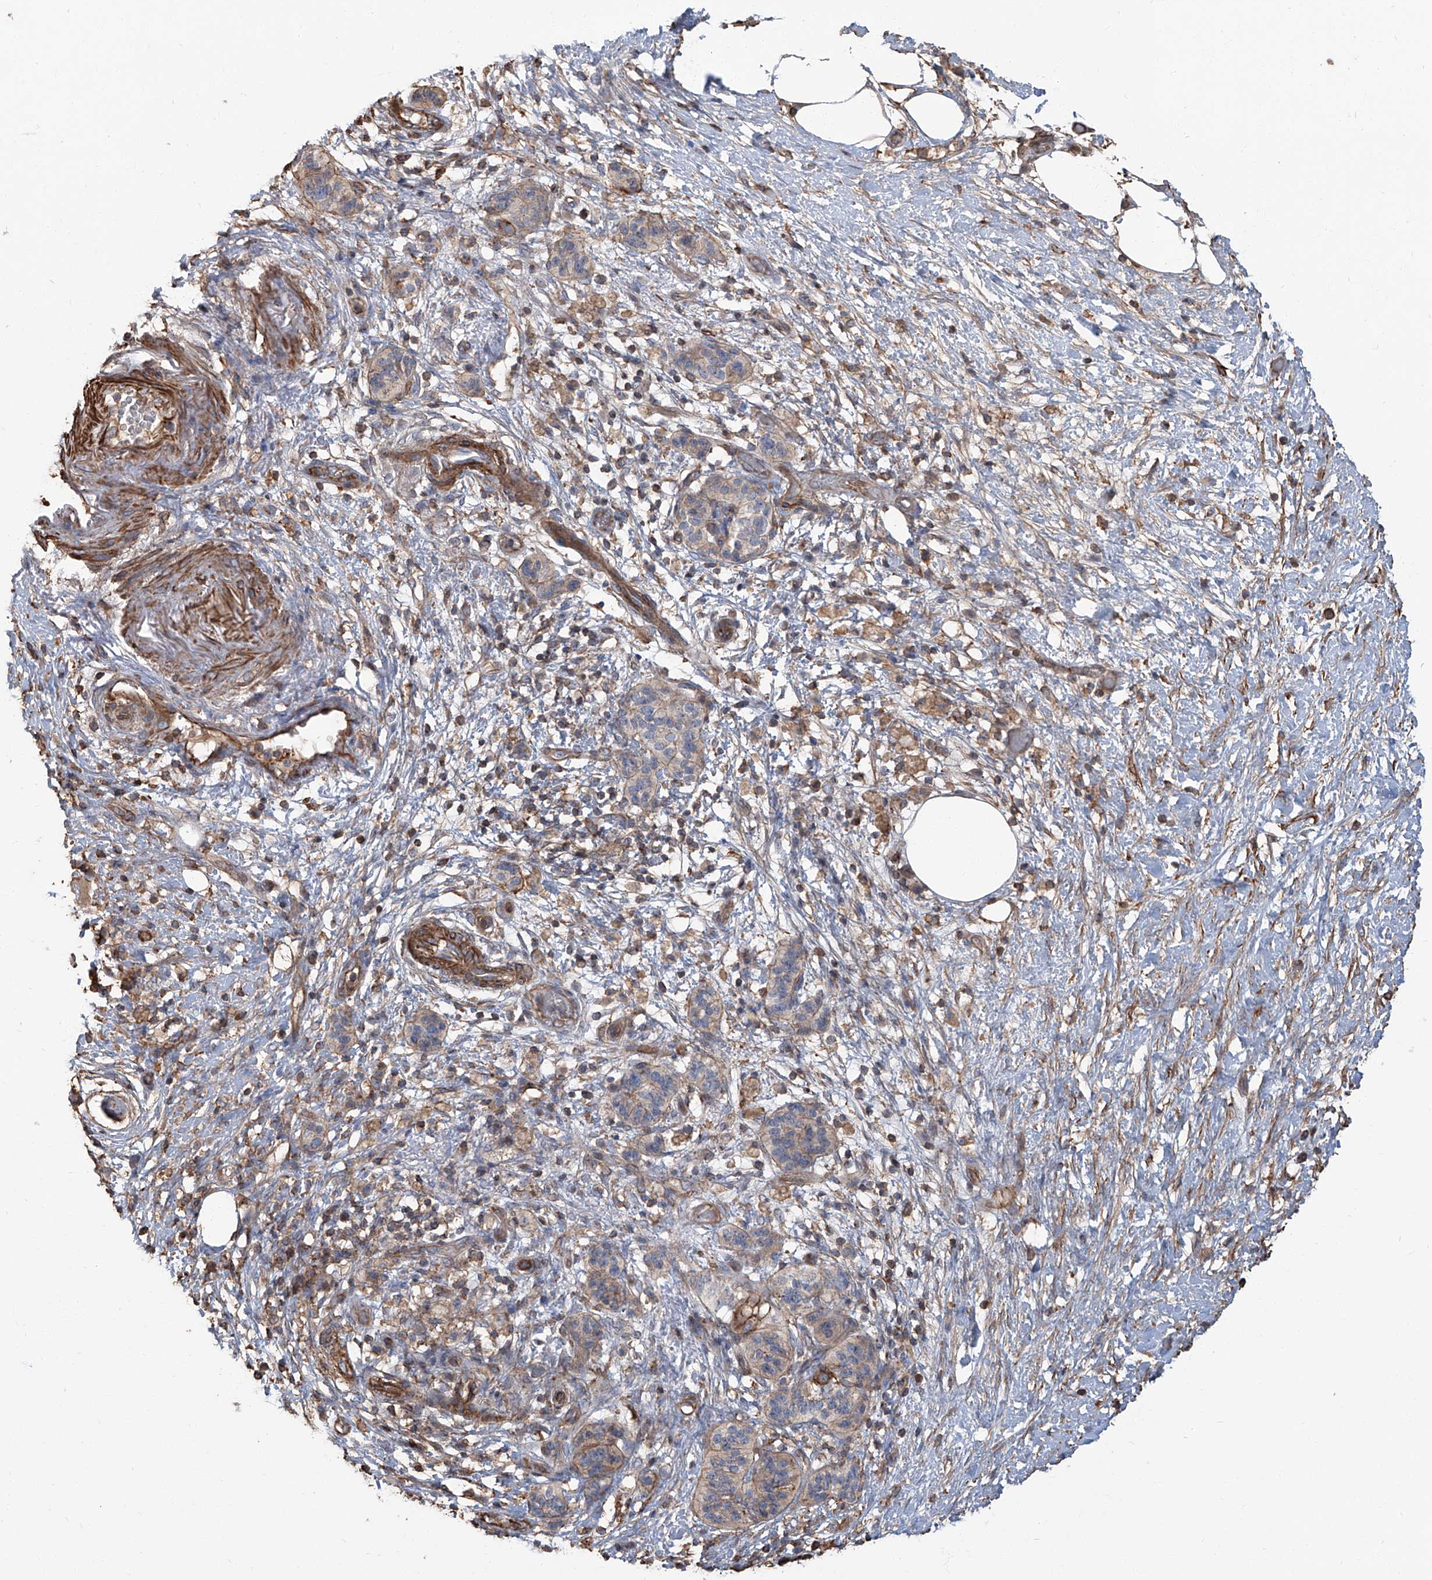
{"staining": {"intensity": "weak", "quantity": "<25%", "location": "cytoplasmic/membranous"}, "tissue": "pancreatic cancer", "cell_type": "Tumor cells", "image_type": "cancer", "snomed": [{"axis": "morphology", "description": "Adenocarcinoma, NOS"}, {"axis": "topography", "description": "Pancreas"}], "caption": "Human pancreatic cancer stained for a protein using immunohistochemistry (IHC) exhibits no expression in tumor cells.", "gene": "PIEZO2", "patient": {"sex": "female", "age": 78}}